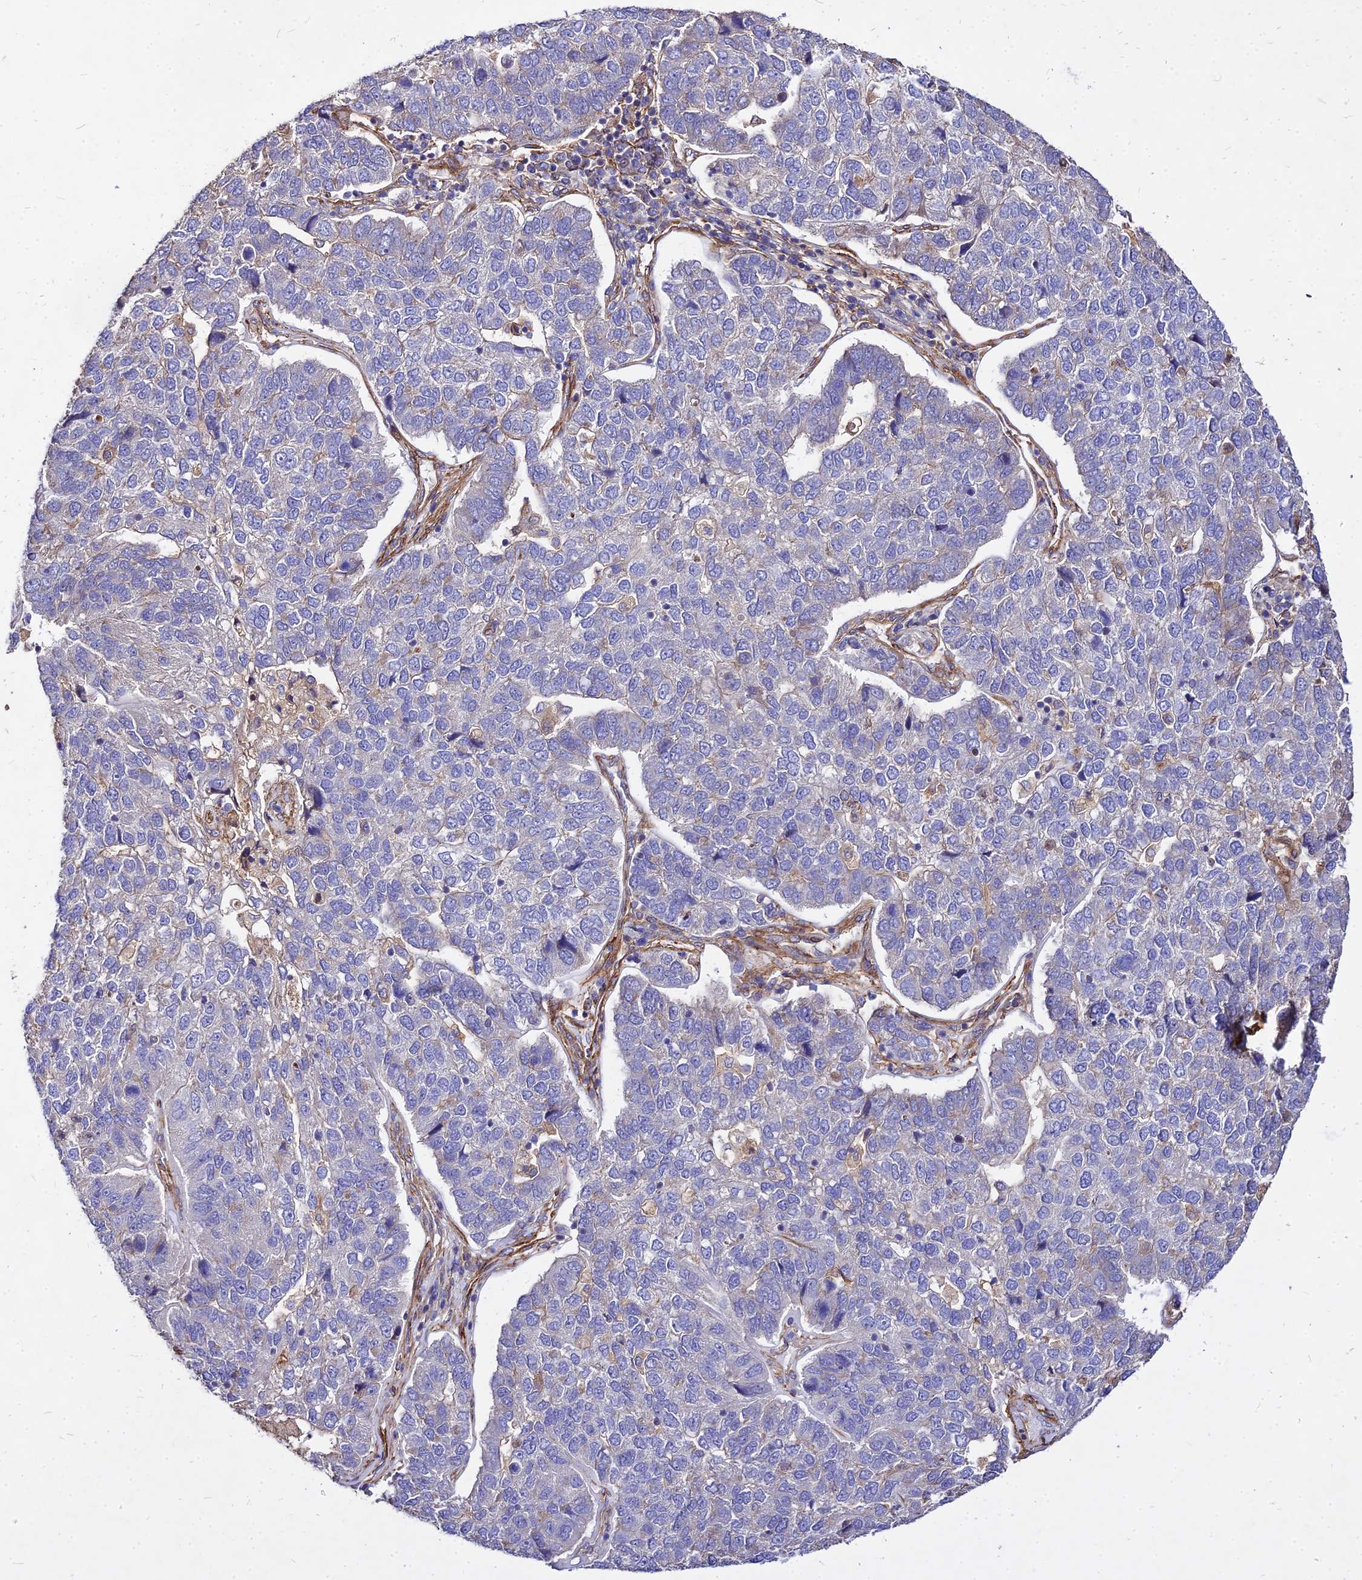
{"staining": {"intensity": "negative", "quantity": "none", "location": "none"}, "tissue": "pancreatic cancer", "cell_type": "Tumor cells", "image_type": "cancer", "snomed": [{"axis": "morphology", "description": "Adenocarcinoma, NOS"}, {"axis": "topography", "description": "Pancreas"}], "caption": "Tumor cells are negative for protein expression in human pancreatic cancer.", "gene": "EFCC1", "patient": {"sex": "female", "age": 61}}